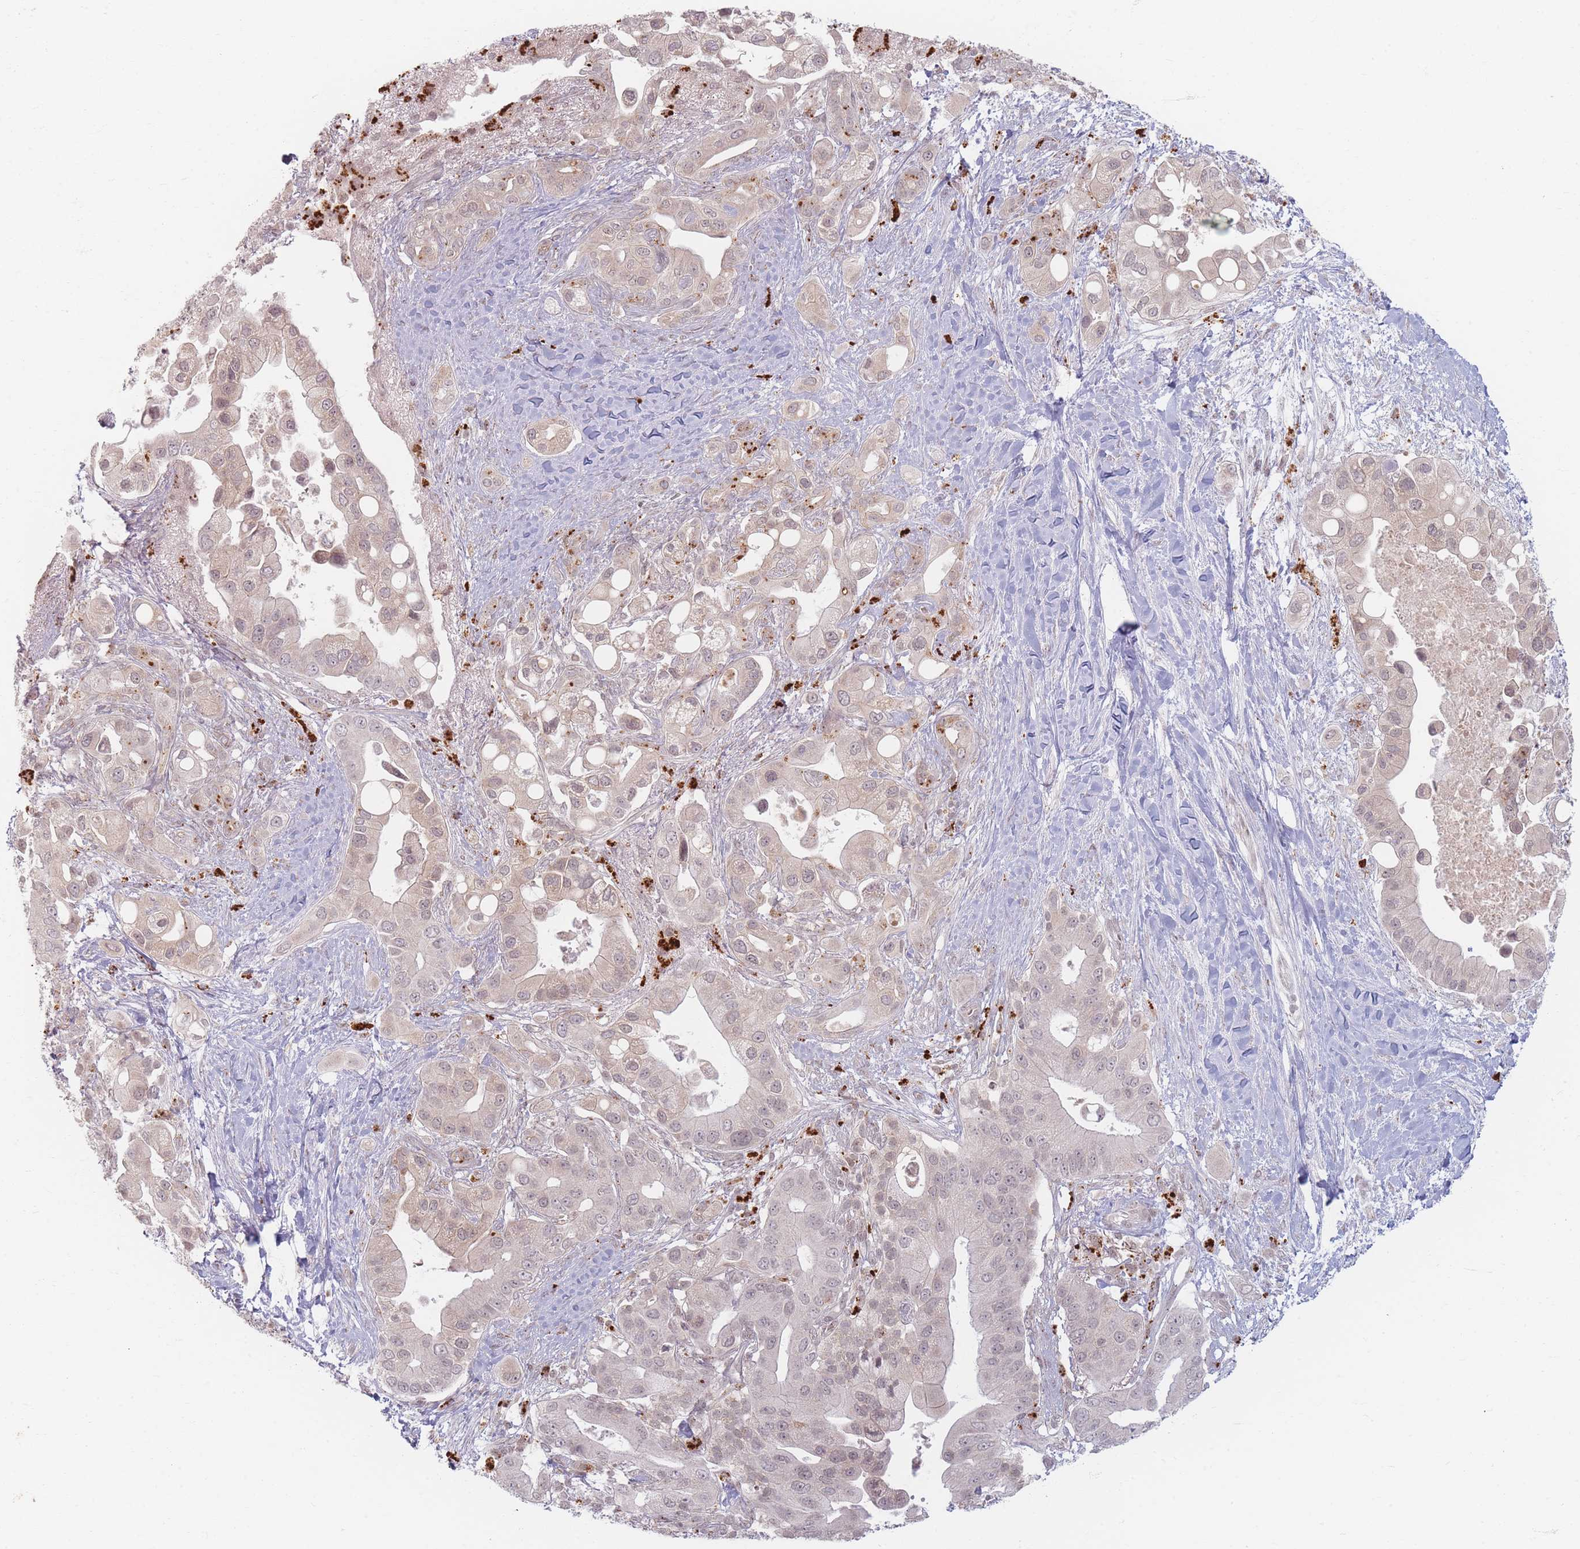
{"staining": {"intensity": "weak", "quantity": "25%-75%", "location": "cytoplasmic/membranous,nuclear"}, "tissue": "pancreatic cancer", "cell_type": "Tumor cells", "image_type": "cancer", "snomed": [{"axis": "morphology", "description": "Adenocarcinoma, NOS"}, {"axis": "topography", "description": "Pancreas"}], "caption": "Brown immunohistochemical staining in human pancreatic adenocarcinoma exhibits weak cytoplasmic/membranous and nuclear staining in approximately 25%-75% of tumor cells.", "gene": "SPATA45", "patient": {"sex": "male", "age": 57}}